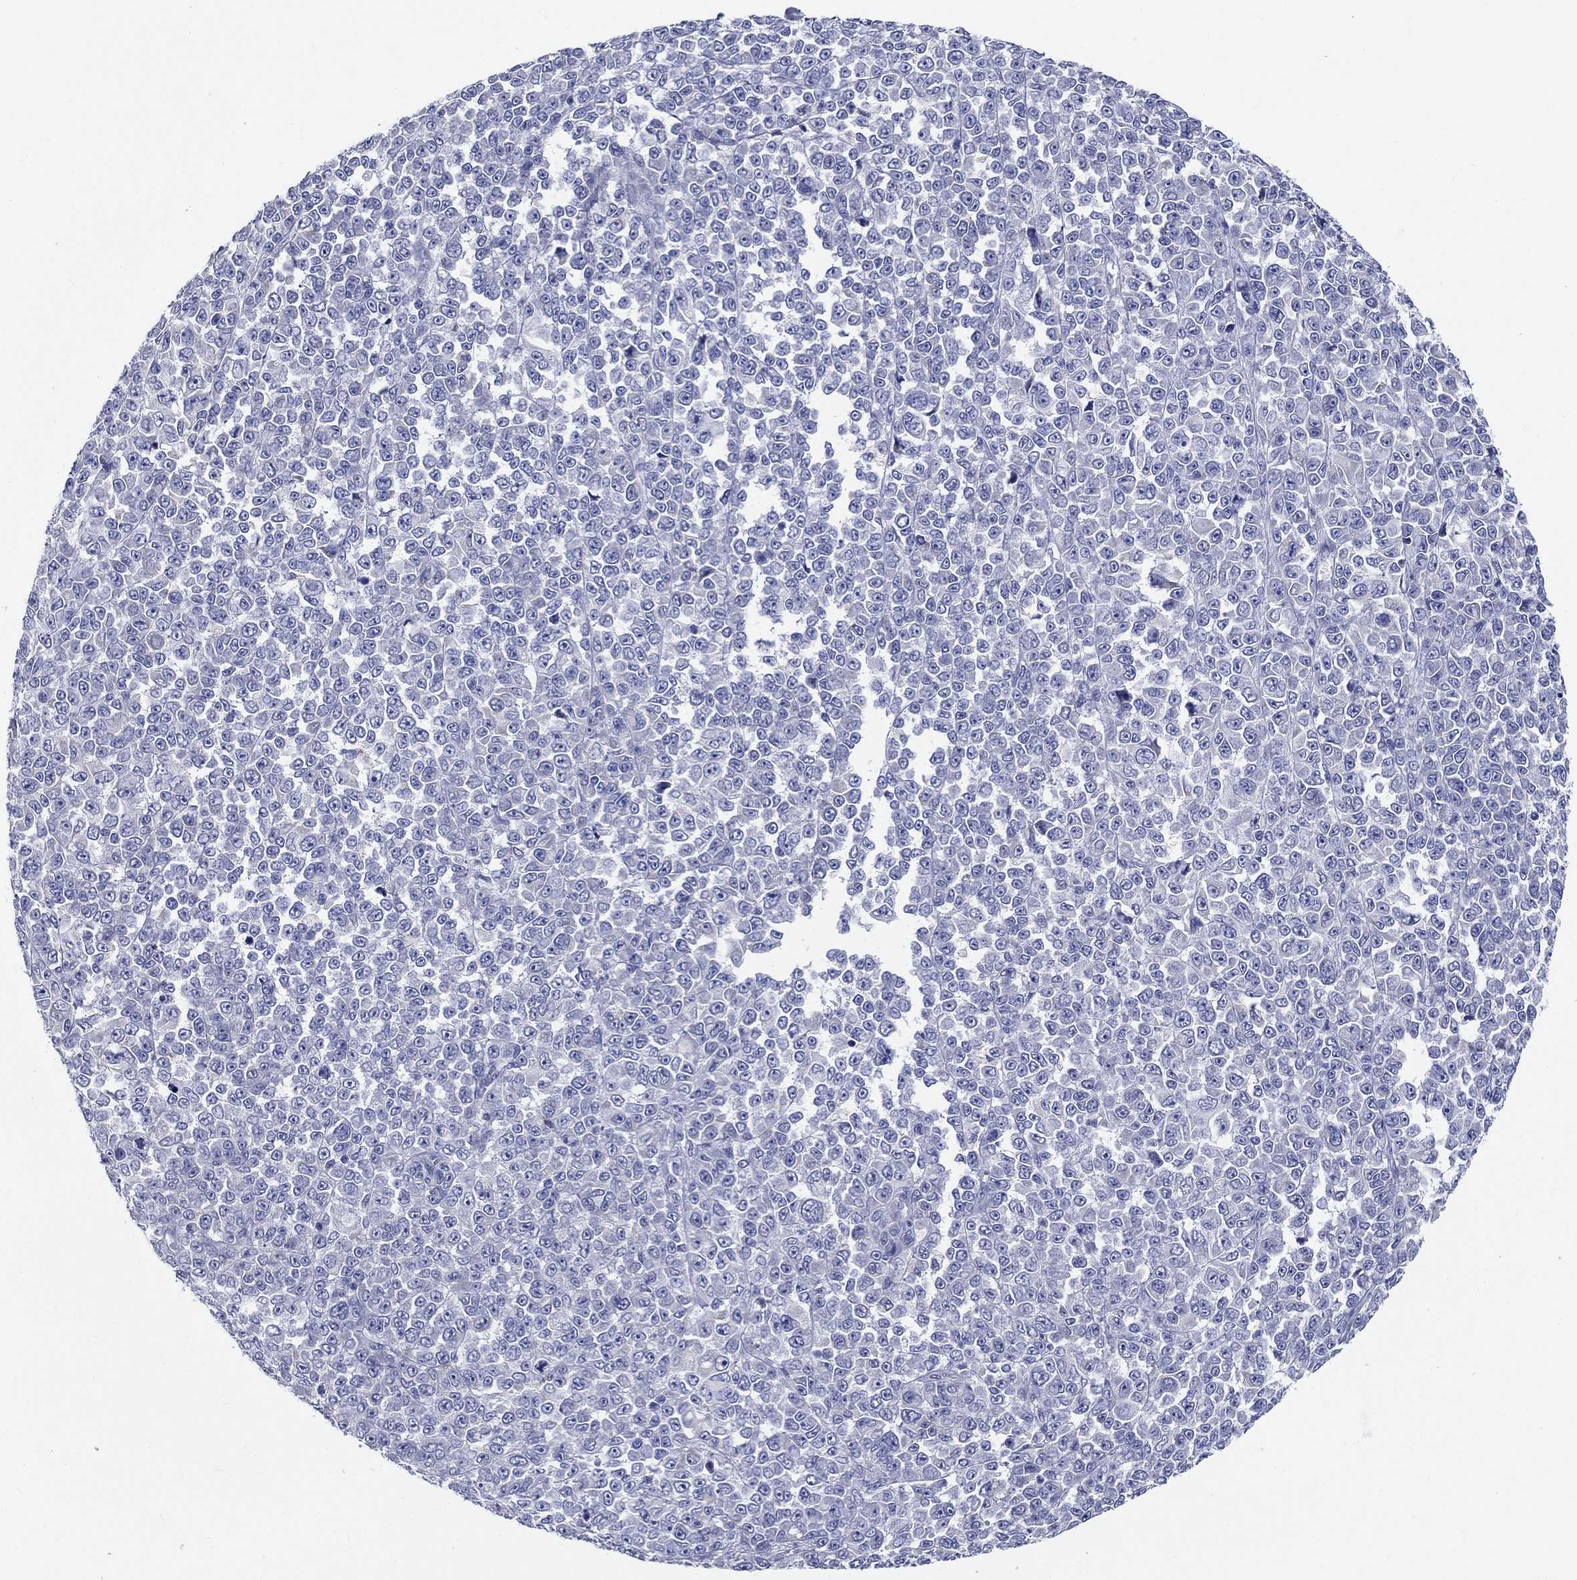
{"staining": {"intensity": "negative", "quantity": "none", "location": "none"}, "tissue": "melanoma", "cell_type": "Tumor cells", "image_type": "cancer", "snomed": [{"axis": "morphology", "description": "Malignant melanoma, NOS"}, {"axis": "topography", "description": "Skin"}], "caption": "This is an immunohistochemistry (IHC) image of human malignant melanoma. There is no staining in tumor cells.", "gene": "UPB1", "patient": {"sex": "female", "age": 95}}